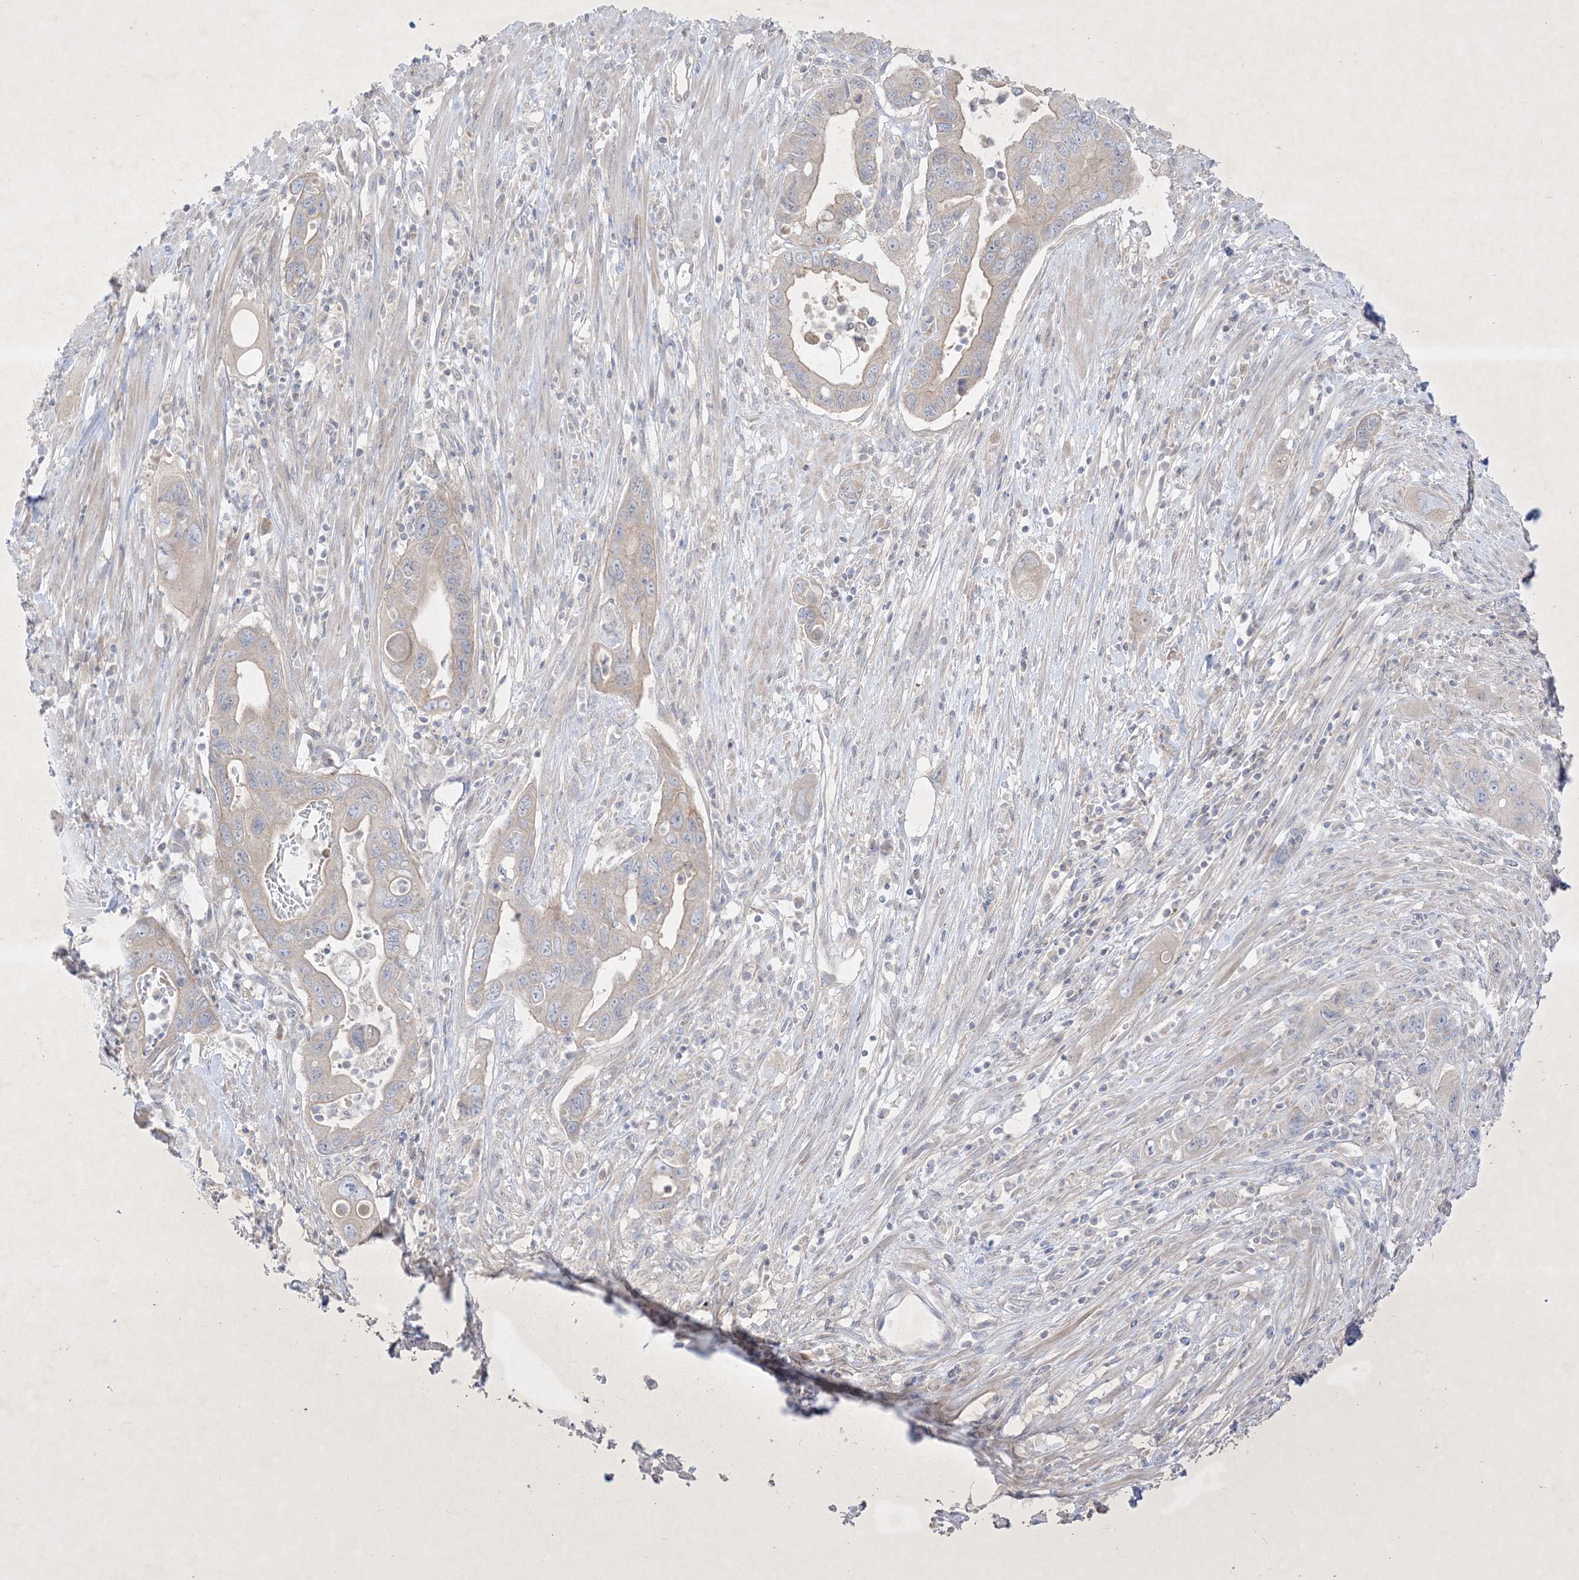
{"staining": {"intensity": "negative", "quantity": "none", "location": "none"}, "tissue": "pancreatic cancer", "cell_type": "Tumor cells", "image_type": "cancer", "snomed": [{"axis": "morphology", "description": "Adenocarcinoma, NOS"}, {"axis": "topography", "description": "Pancreas"}], "caption": "Protein analysis of pancreatic cancer (adenocarcinoma) reveals no significant staining in tumor cells.", "gene": "PLEKHA3", "patient": {"sex": "female", "age": 71}}